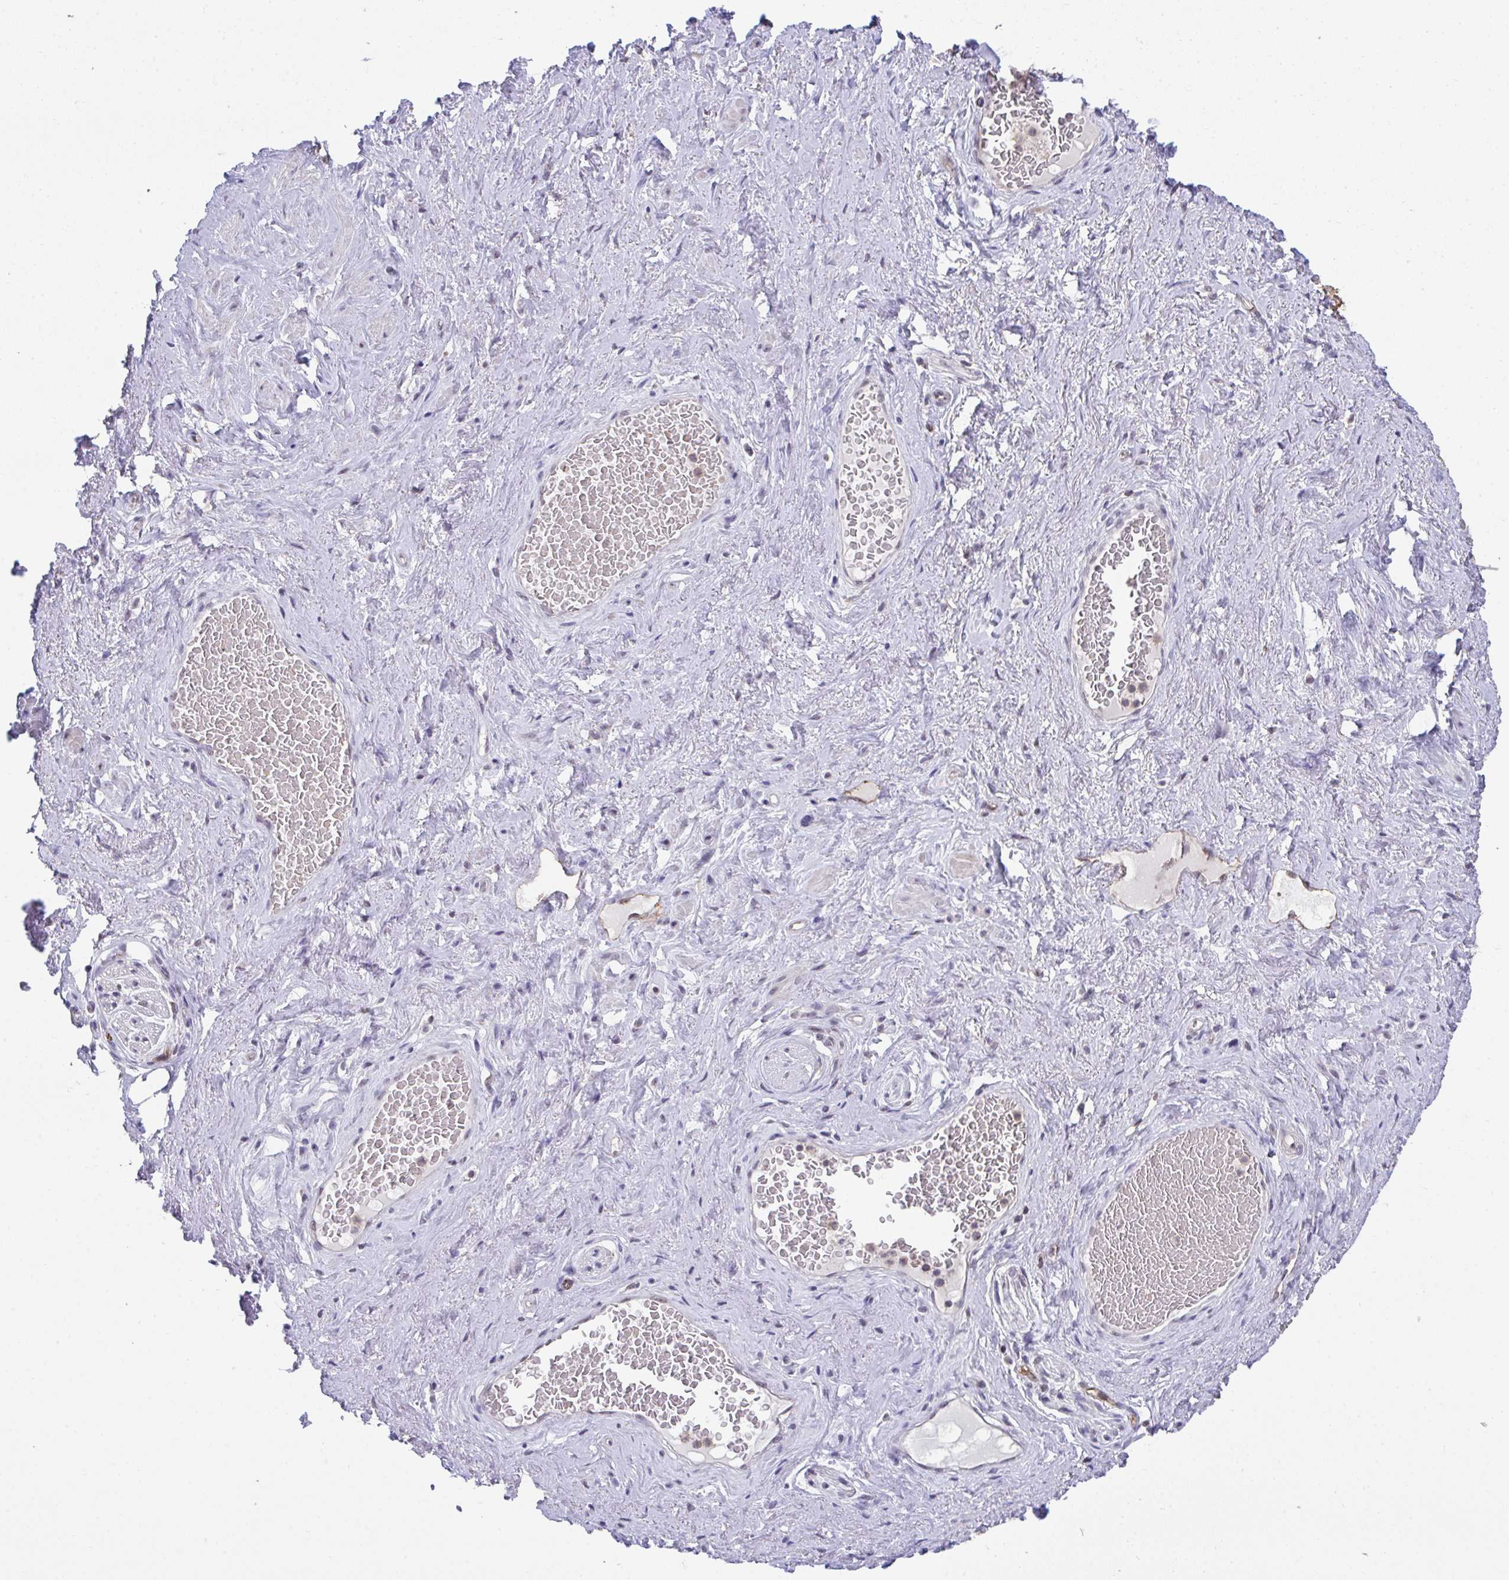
{"staining": {"intensity": "negative", "quantity": "none", "location": "none"}, "tissue": "soft tissue", "cell_type": "Fibroblasts", "image_type": "normal", "snomed": [{"axis": "morphology", "description": "Normal tissue, NOS"}, {"axis": "topography", "description": "Vagina"}, {"axis": "topography", "description": "Peripheral nerve tissue"}], "caption": "Soft tissue stained for a protein using immunohistochemistry demonstrates no expression fibroblasts.", "gene": "SENP3", "patient": {"sex": "female", "age": 71}}